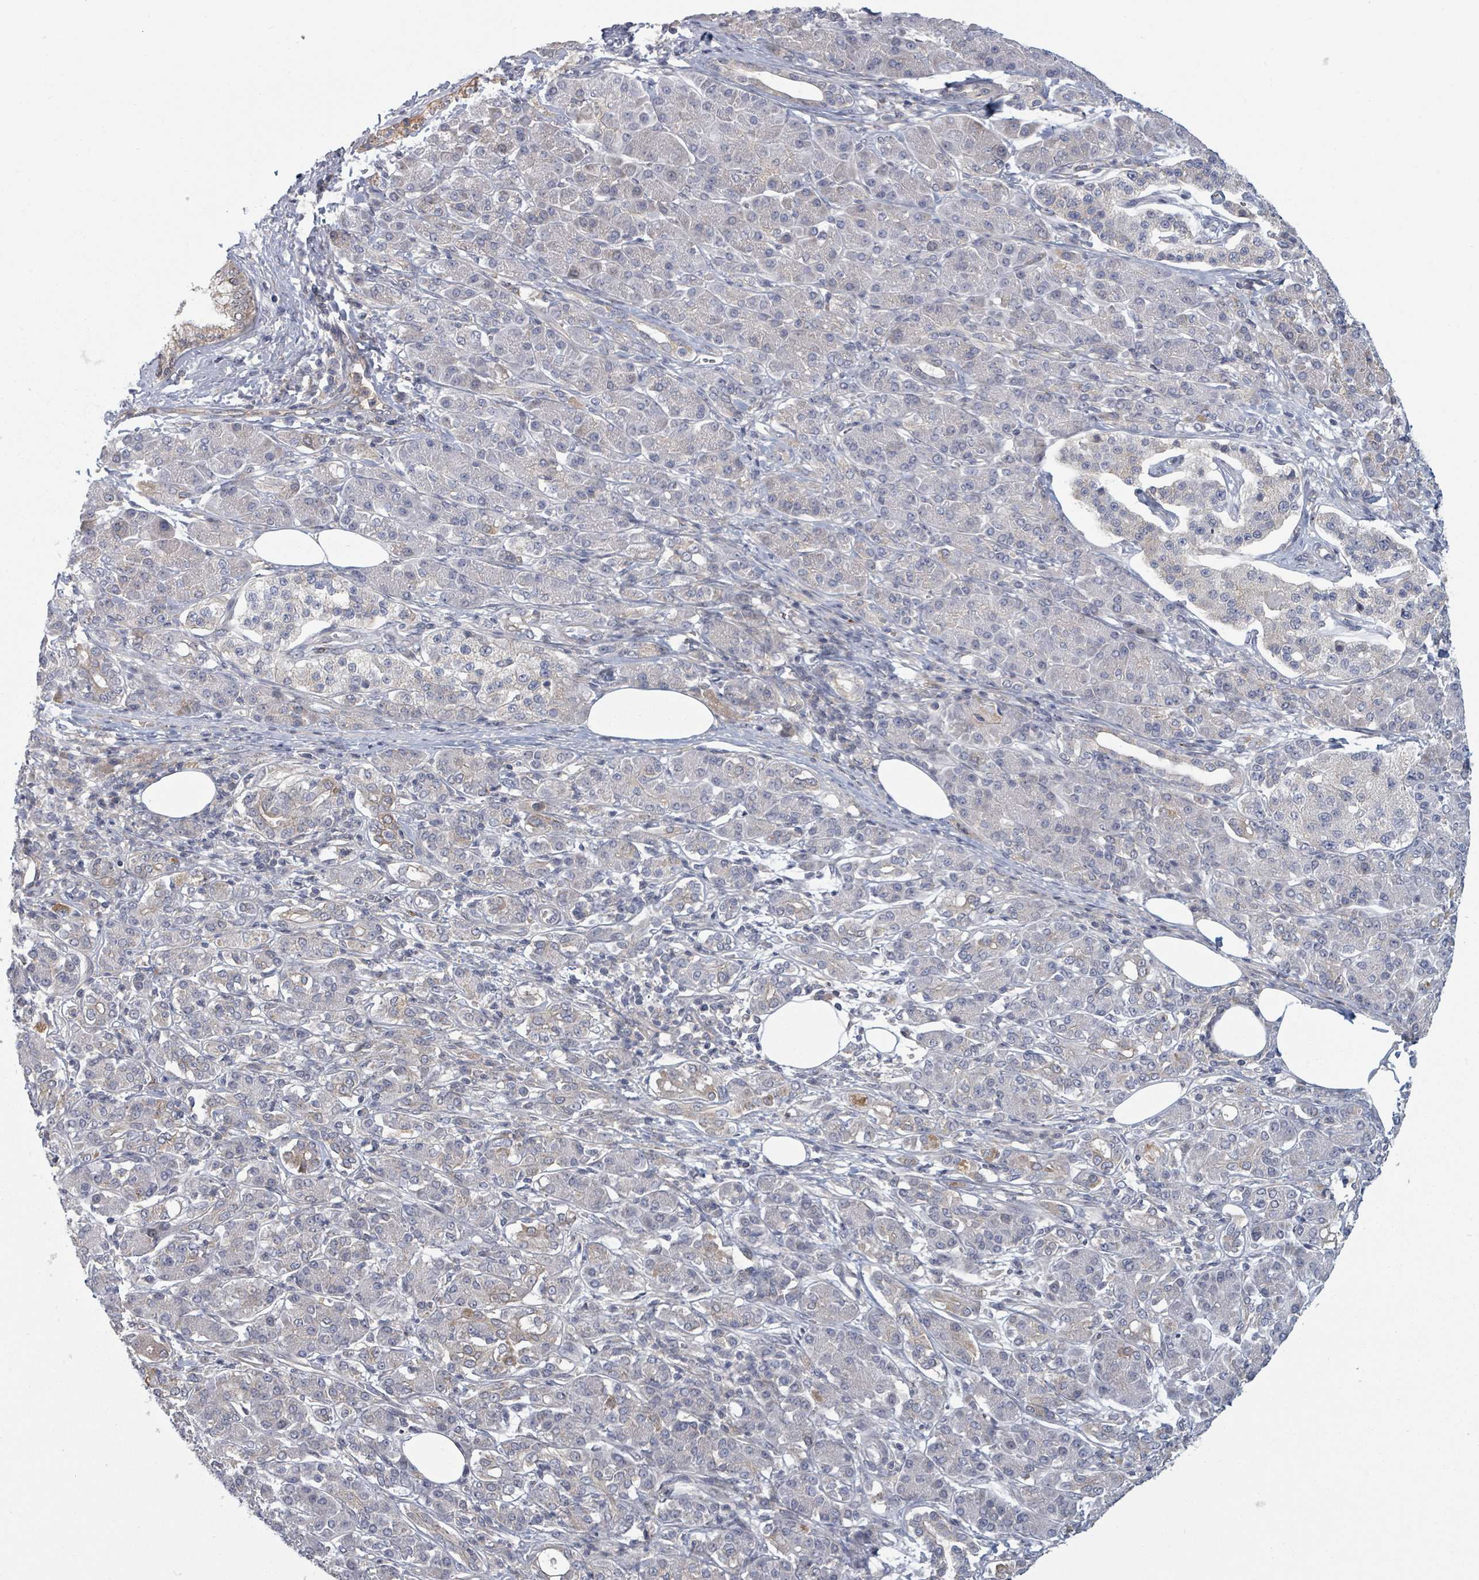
{"staining": {"intensity": "negative", "quantity": "none", "location": "none"}, "tissue": "pancreatic cancer", "cell_type": "Tumor cells", "image_type": "cancer", "snomed": [{"axis": "morphology", "description": "Adenocarcinoma, NOS"}, {"axis": "topography", "description": "Pancreas"}], "caption": "Tumor cells are negative for protein expression in human pancreatic cancer. Nuclei are stained in blue.", "gene": "GABBR1", "patient": {"sex": "male", "age": 63}}